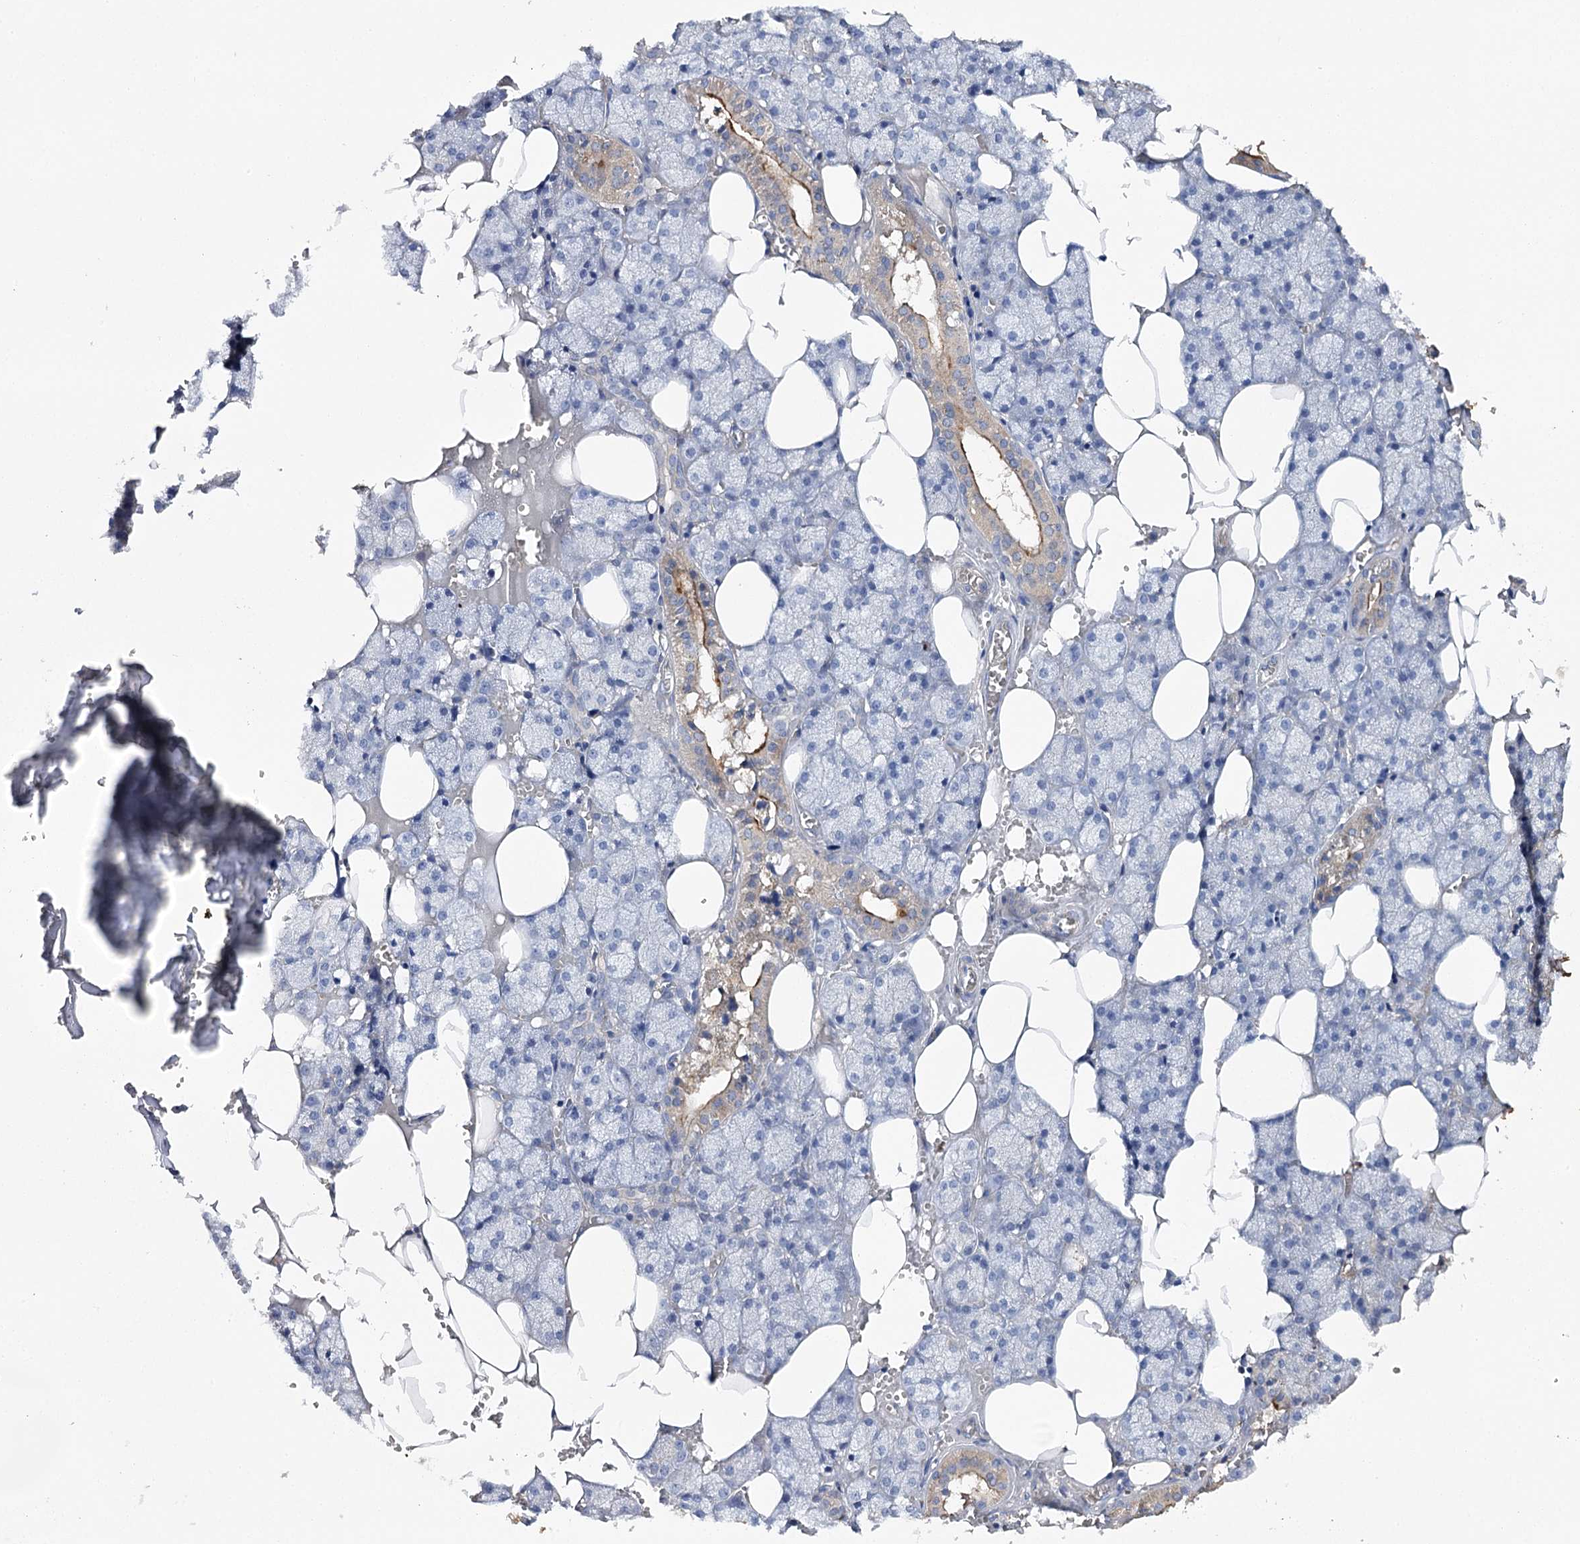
{"staining": {"intensity": "moderate", "quantity": "<25%", "location": "cytoplasmic/membranous"}, "tissue": "salivary gland", "cell_type": "Glandular cells", "image_type": "normal", "snomed": [{"axis": "morphology", "description": "Normal tissue, NOS"}, {"axis": "topography", "description": "Salivary gland"}], "caption": "Immunohistochemistry (IHC) (DAB (3,3'-diaminobenzidine)) staining of normal human salivary gland demonstrates moderate cytoplasmic/membranous protein staining in approximately <25% of glandular cells.", "gene": "EPYC", "patient": {"sex": "male", "age": 62}}